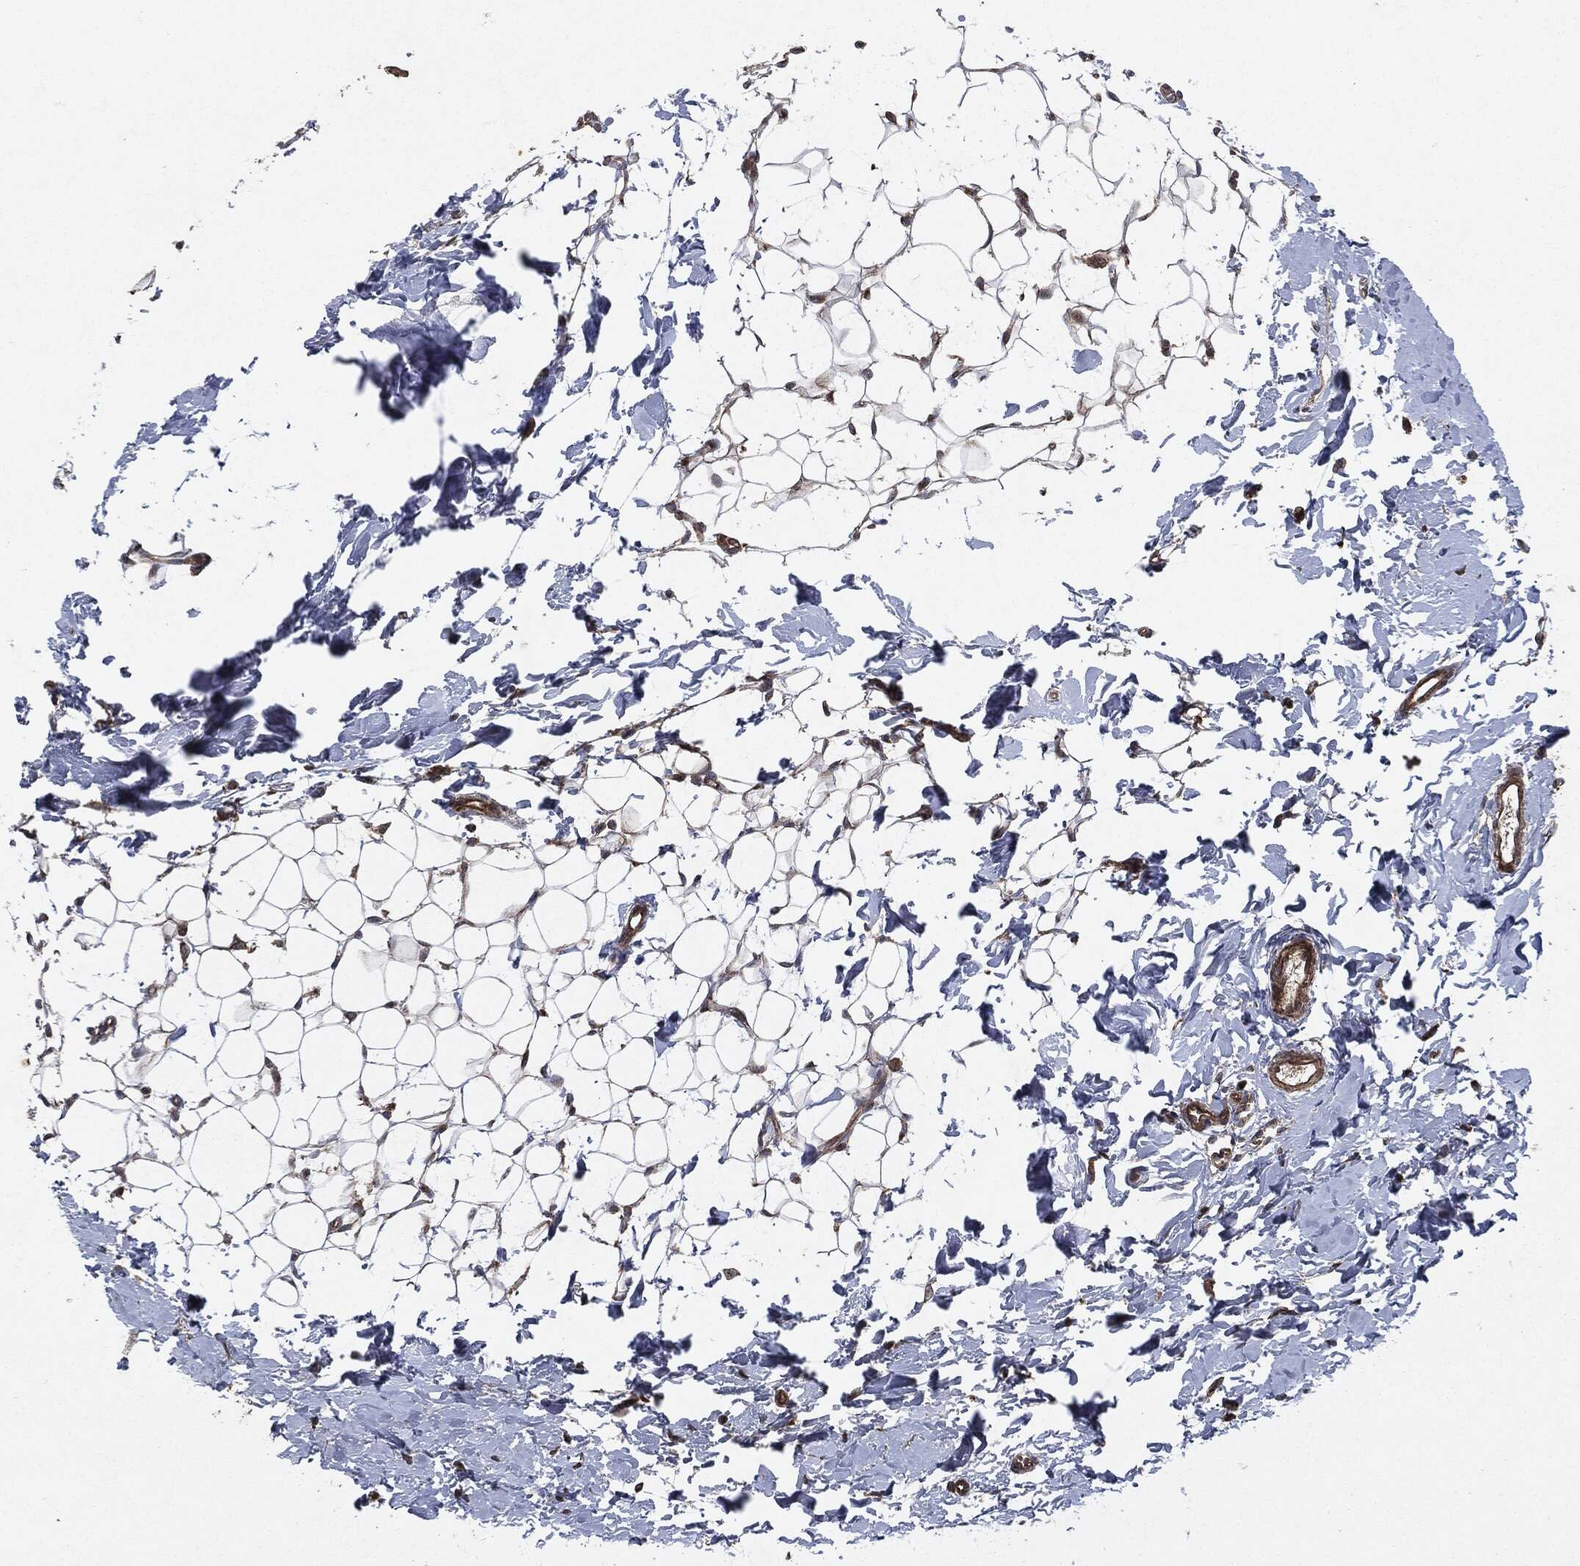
{"staining": {"intensity": "negative", "quantity": "none", "location": "none"}, "tissue": "breast", "cell_type": "Adipocytes", "image_type": "normal", "snomed": [{"axis": "morphology", "description": "Normal tissue, NOS"}, {"axis": "topography", "description": "Breast"}], "caption": "The histopathology image demonstrates no significant staining in adipocytes of breast. (Brightfield microscopy of DAB IHC at high magnification).", "gene": "RAF1", "patient": {"sex": "female", "age": 37}}